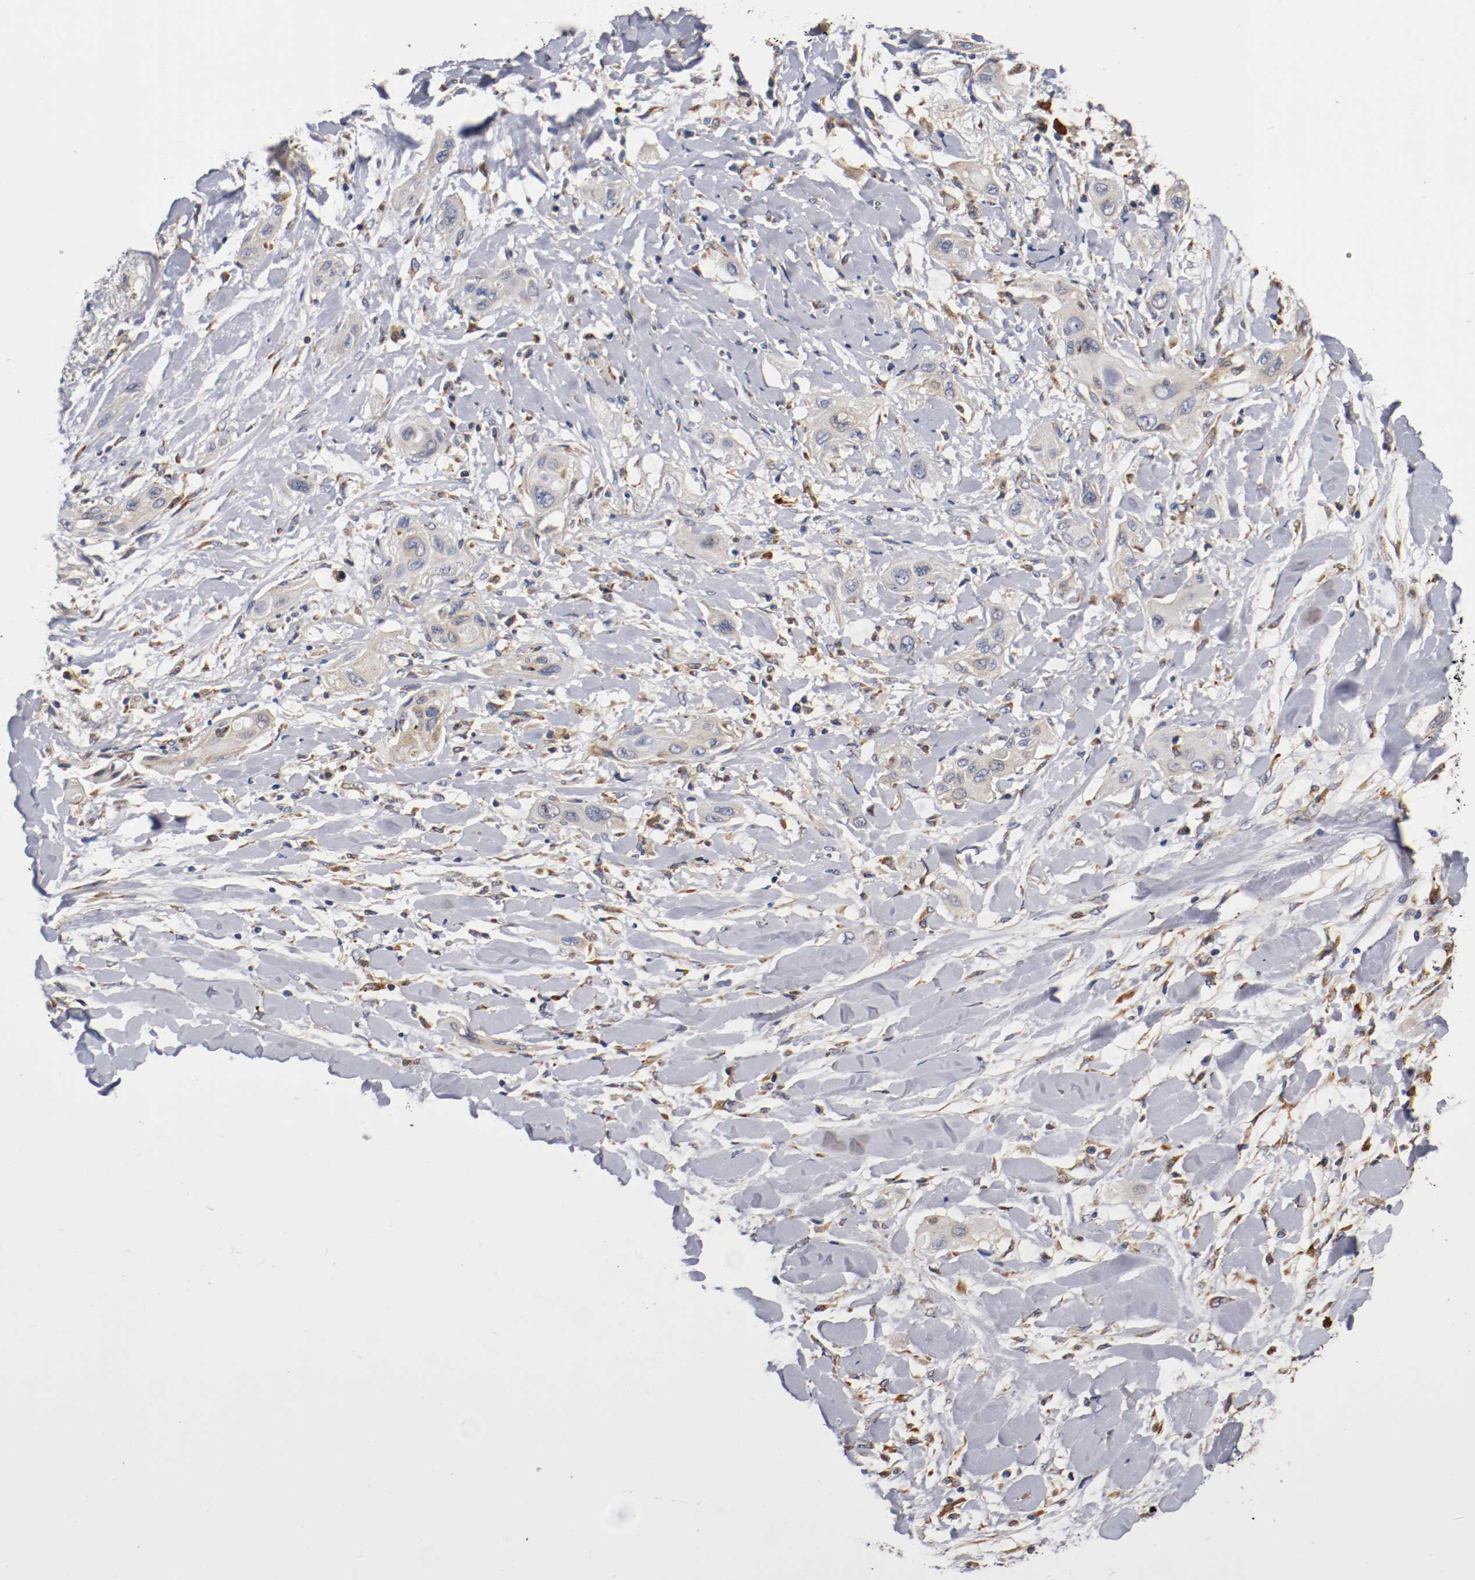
{"staining": {"intensity": "weak", "quantity": "<25%", "location": "cytoplasmic/membranous"}, "tissue": "lung cancer", "cell_type": "Tumor cells", "image_type": "cancer", "snomed": [{"axis": "morphology", "description": "Squamous cell carcinoma, NOS"}, {"axis": "topography", "description": "Lung"}], "caption": "The immunohistochemistry photomicrograph has no significant positivity in tumor cells of lung cancer (squamous cell carcinoma) tissue.", "gene": "TNFSF13", "patient": {"sex": "female", "age": 47}}